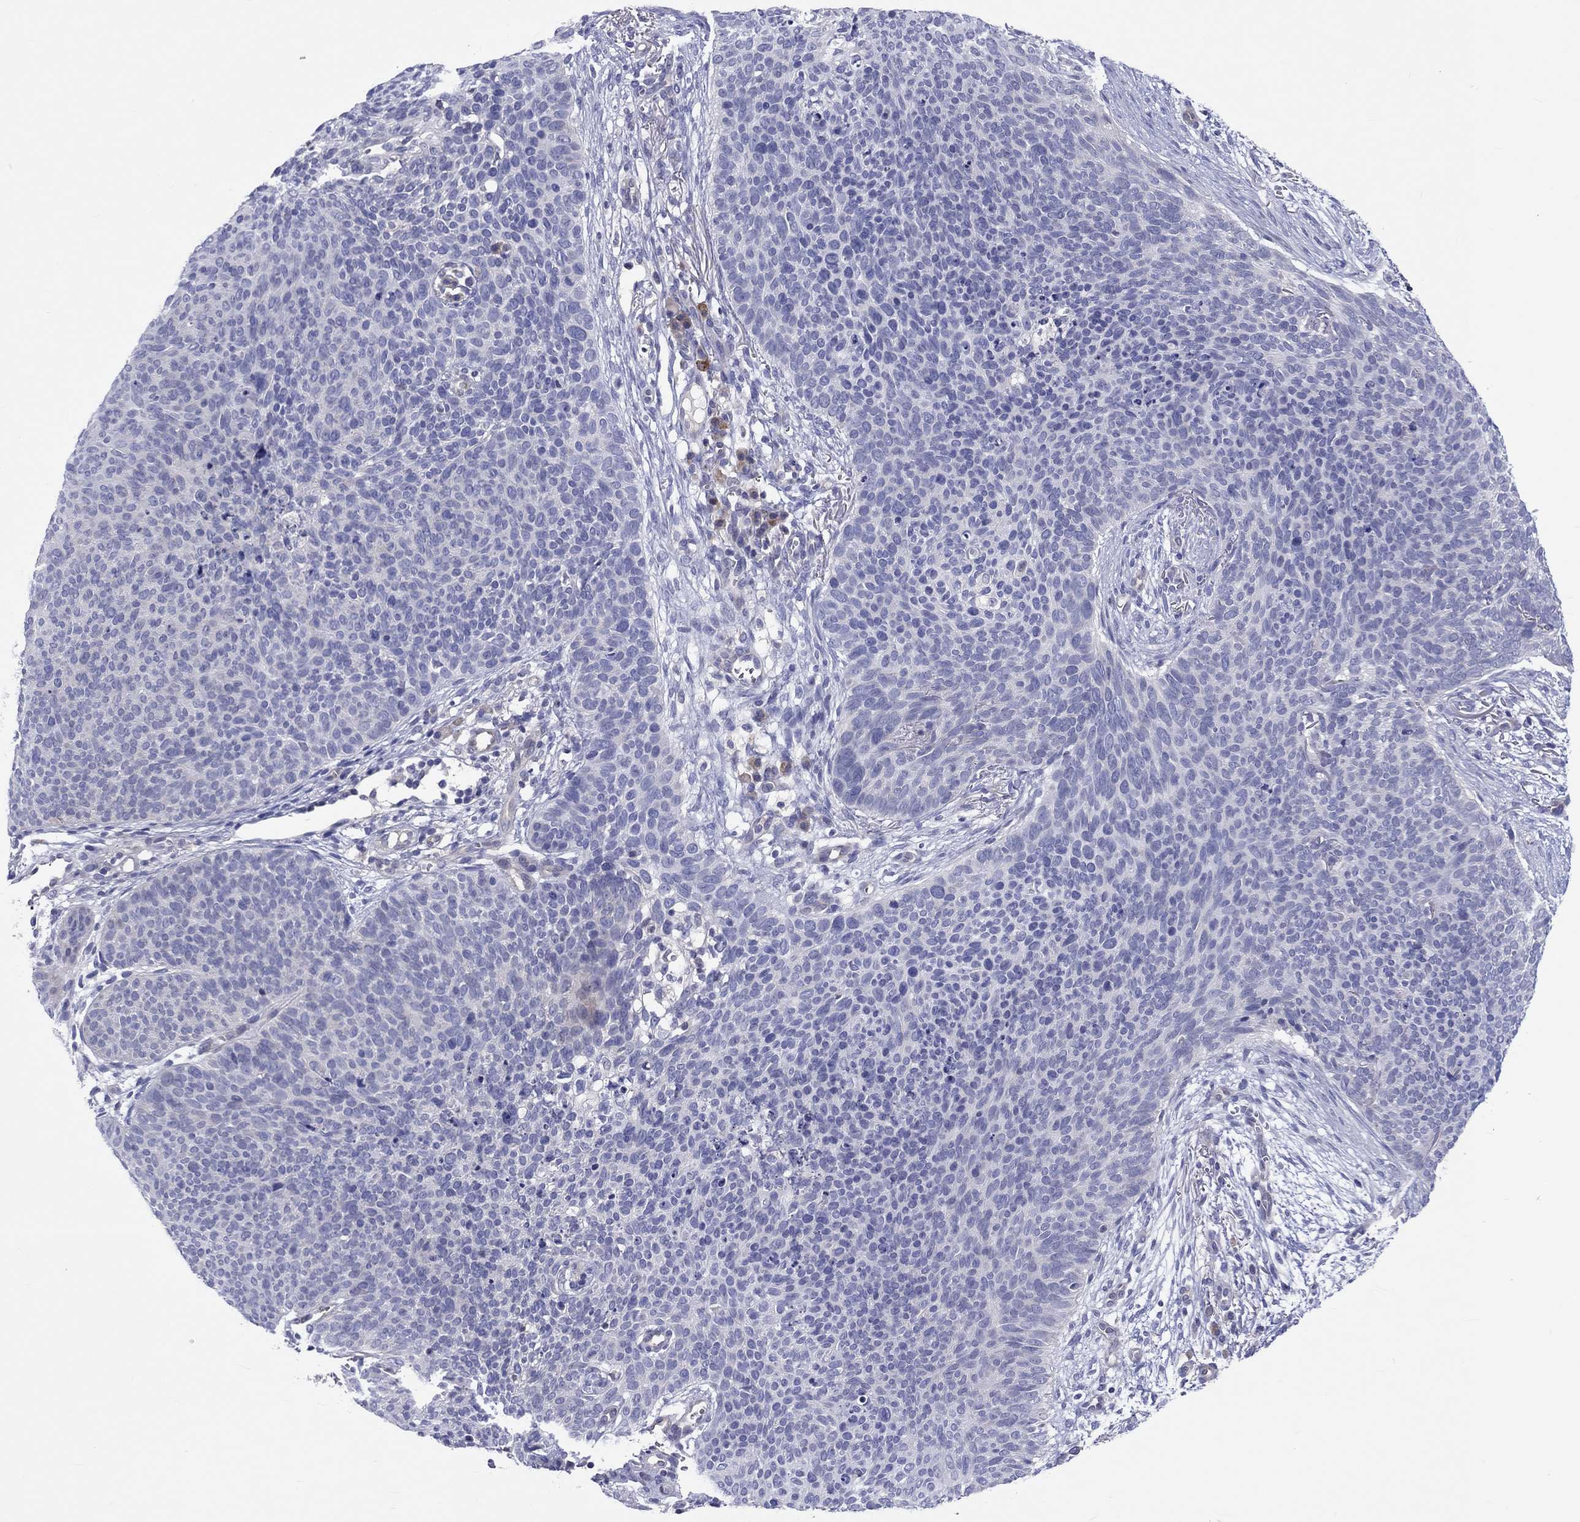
{"staining": {"intensity": "negative", "quantity": "none", "location": "none"}, "tissue": "skin cancer", "cell_type": "Tumor cells", "image_type": "cancer", "snomed": [{"axis": "morphology", "description": "Basal cell carcinoma"}, {"axis": "topography", "description": "Skin"}], "caption": "A high-resolution micrograph shows immunohistochemistry (IHC) staining of basal cell carcinoma (skin), which reveals no significant expression in tumor cells.", "gene": "ABCG4", "patient": {"sex": "male", "age": 64}}